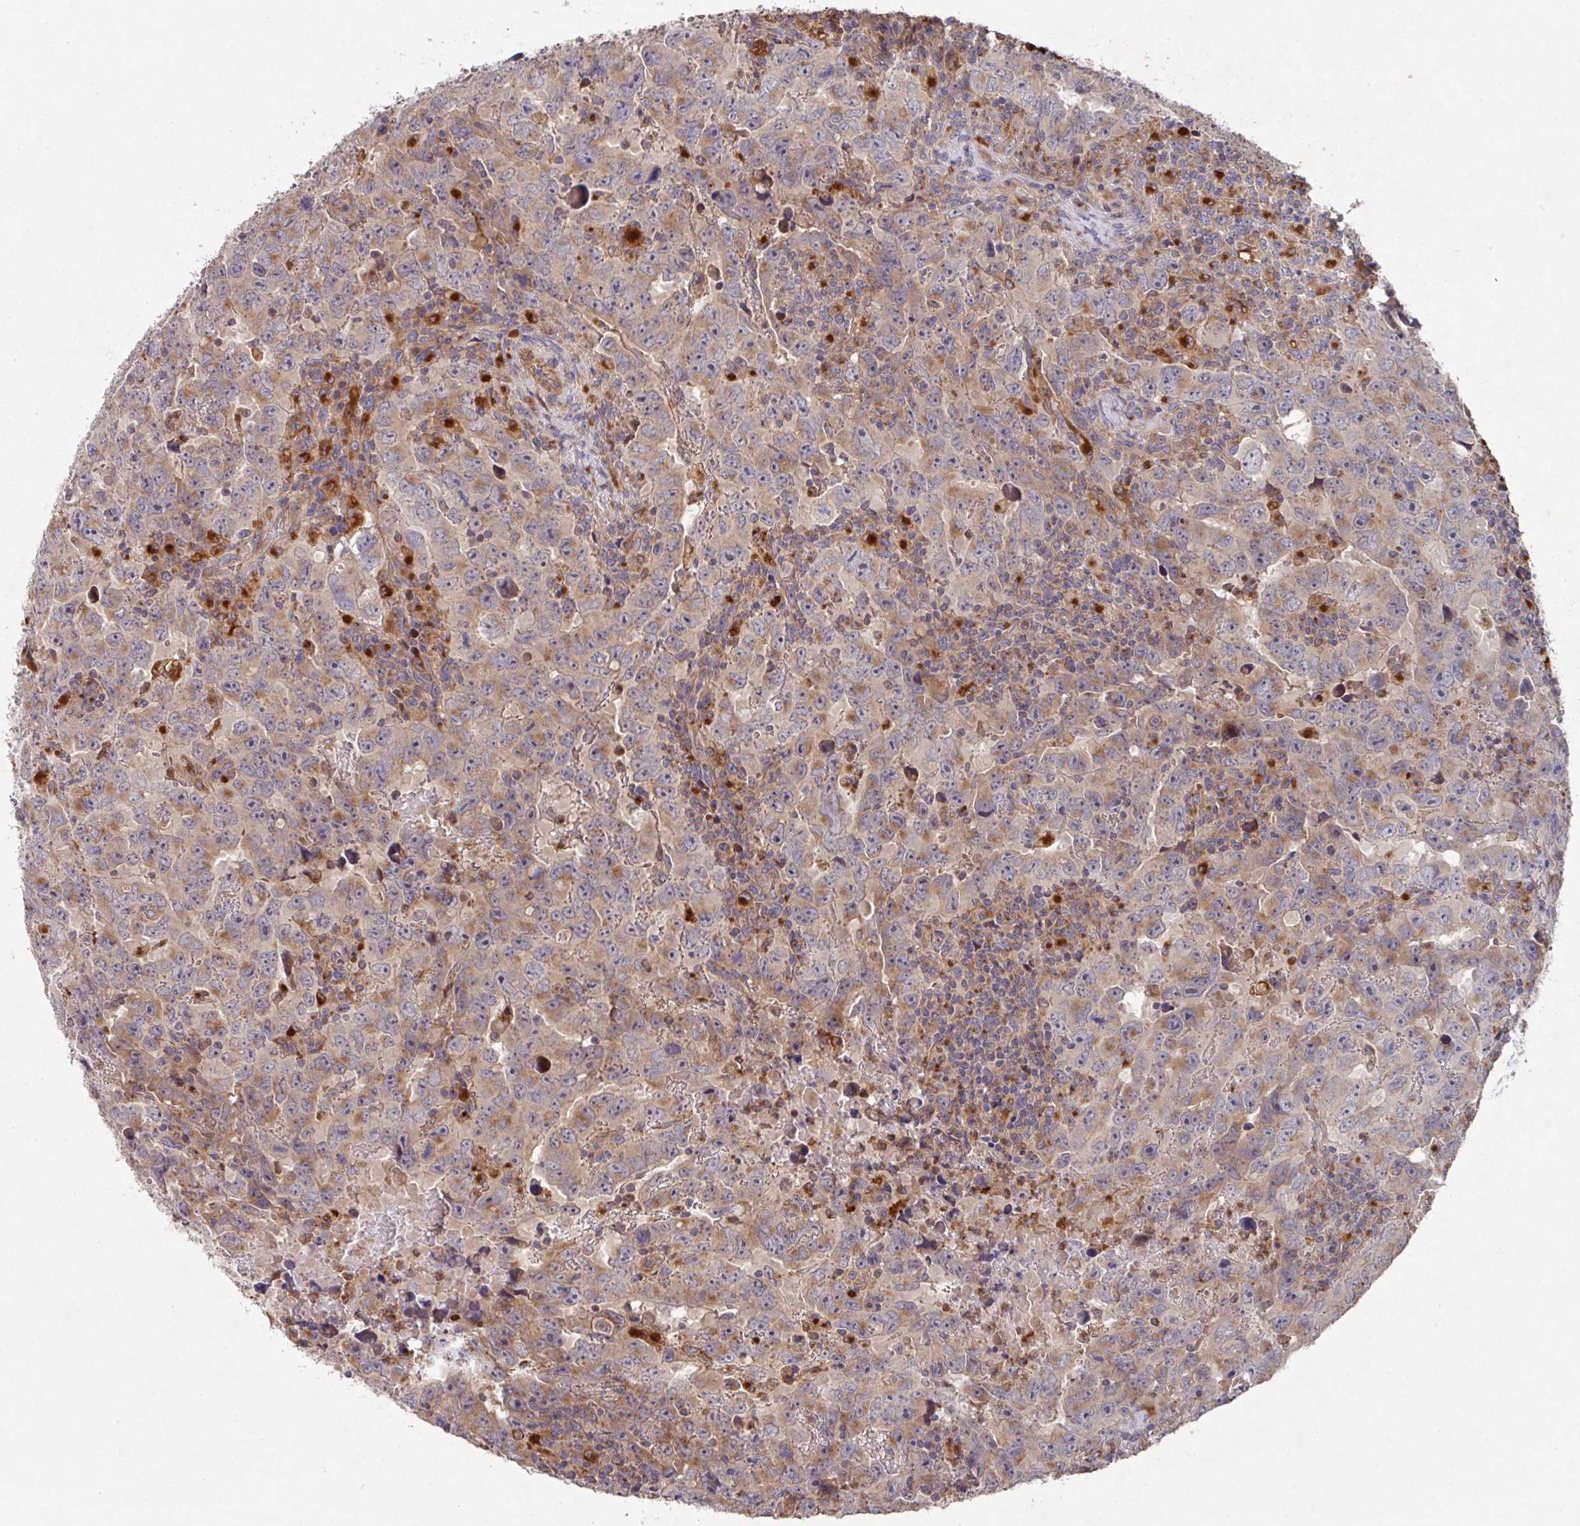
{"staining": {"intensity": "moderate", "quantity": ">75%", "location": "cytoplasmic/membranous"}, "tissue": "testis cancer", "cell_type": "Tumor cells", "image_type": "cancer", "snomed": [{"axis": "morphology", "description": "Carcinoma, Embryonal, NOS"}, {"axis": "topography", "description": "Testis"}], "caption": "A micrograph of testis embryonal carcinoma stained for a protein exhibits moderate cytoplasmic/membranous brown staining in tumor cells. Immunohistochemistry (ihc) stains the protein in brown and the nuclei are stained blue.", "gene": "TRIM14", "patient": {"sex": "male", "age": 24}}